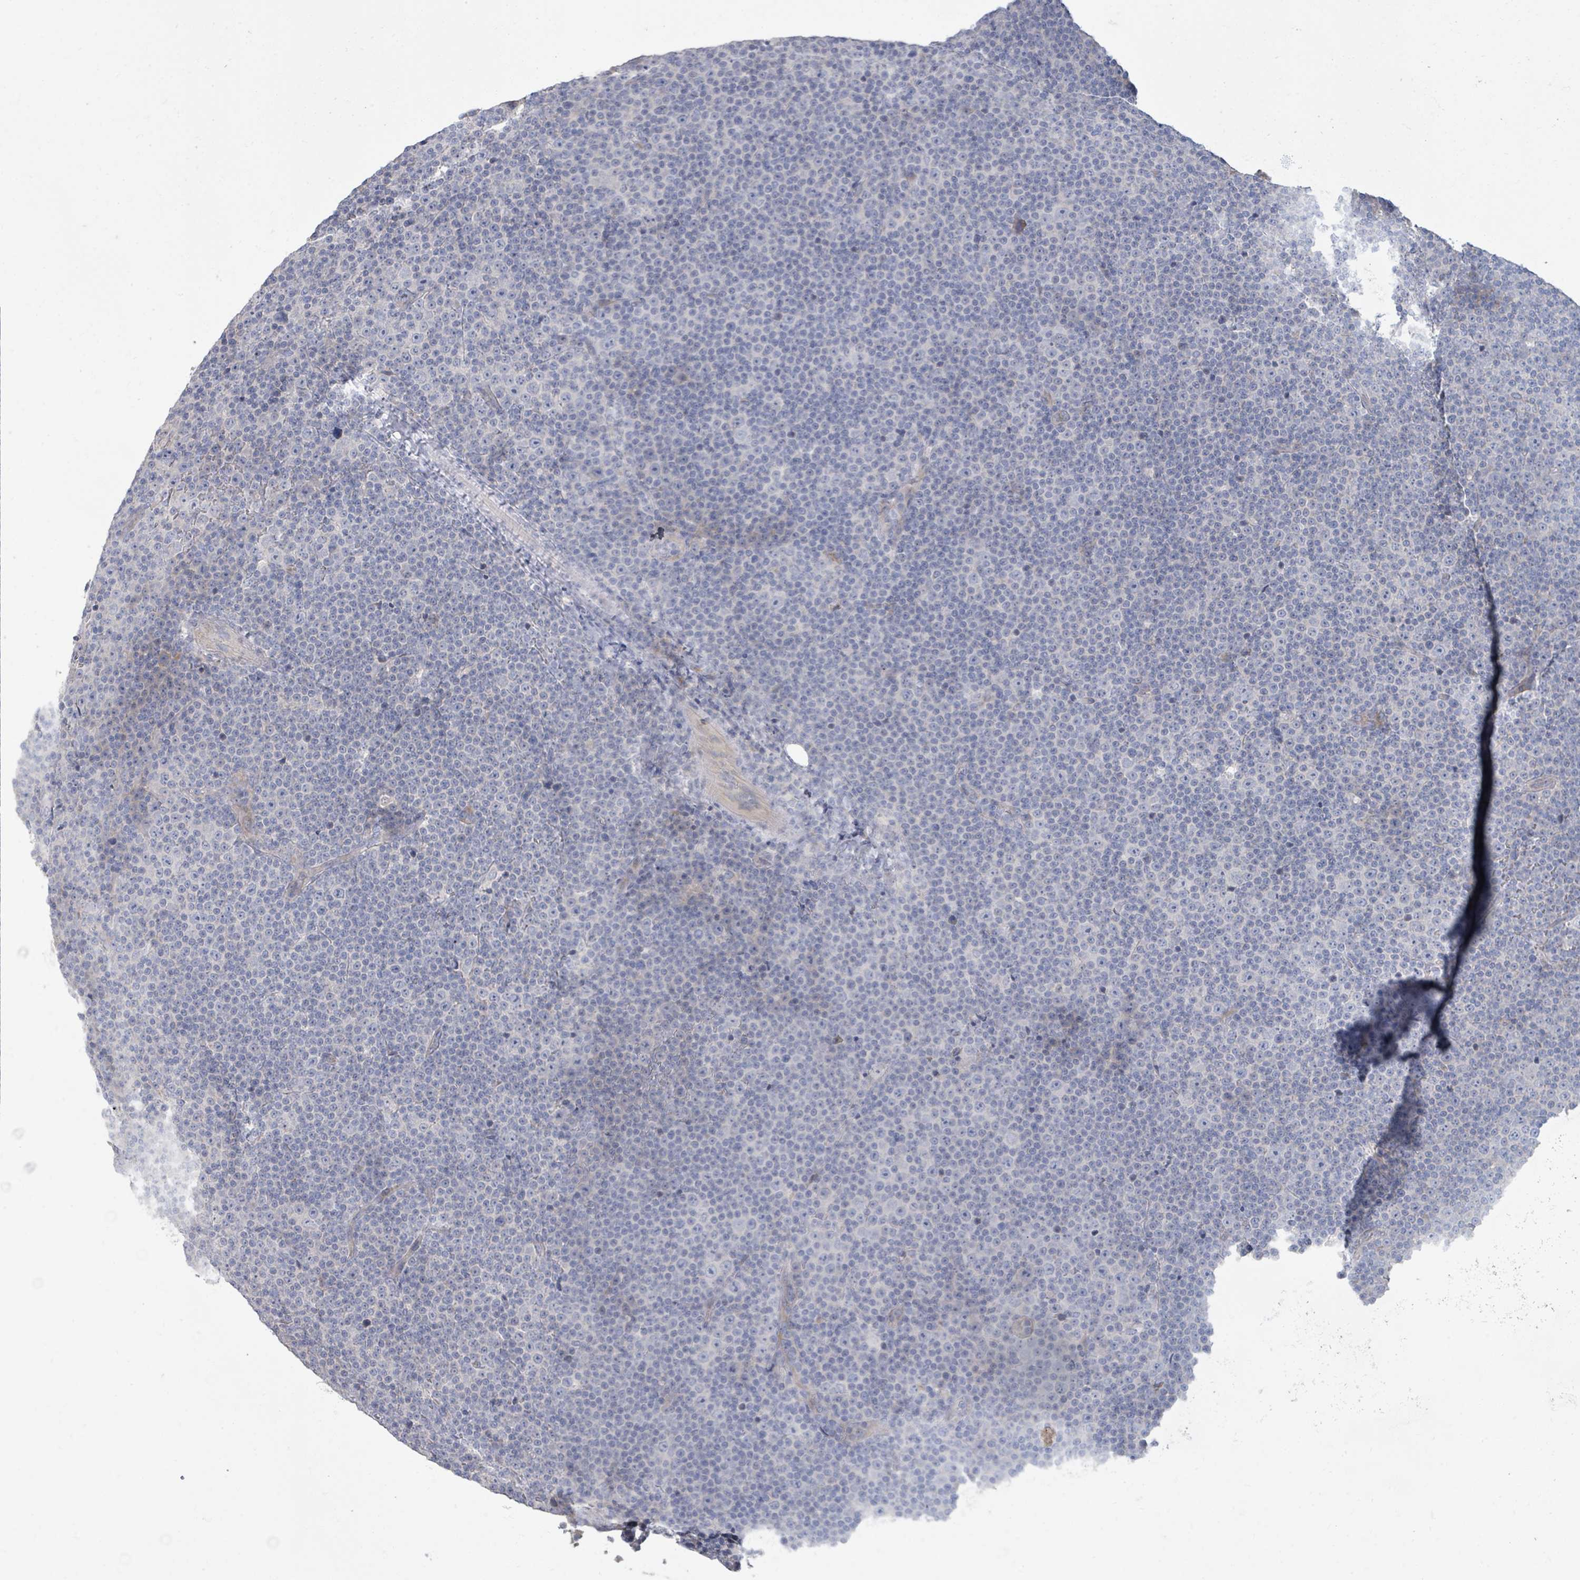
{"staining": {"intensity": "negative", "quantity": "none", "location": "none"}, "tissue": "lymphoma", "cell_type": "Tumor cells", "image_type": "cancer", "snomed": [{"axis": "morphology", "description": "Malignant lymphoma, non-Hodgkin's type, Low grade"}, {"axis": "topography", "description": "Lymph node"}], "caption": "This is a micrograph of immunohistochemistry staining of lymphoma, which shows no positivity in tumor cells. (Brightfield microscopy of DAB (3,3'-diaminobenzidine) IHC at high magnification).", "gene": "KCNS2", "patient": {"sex": "female", "age": 67}}